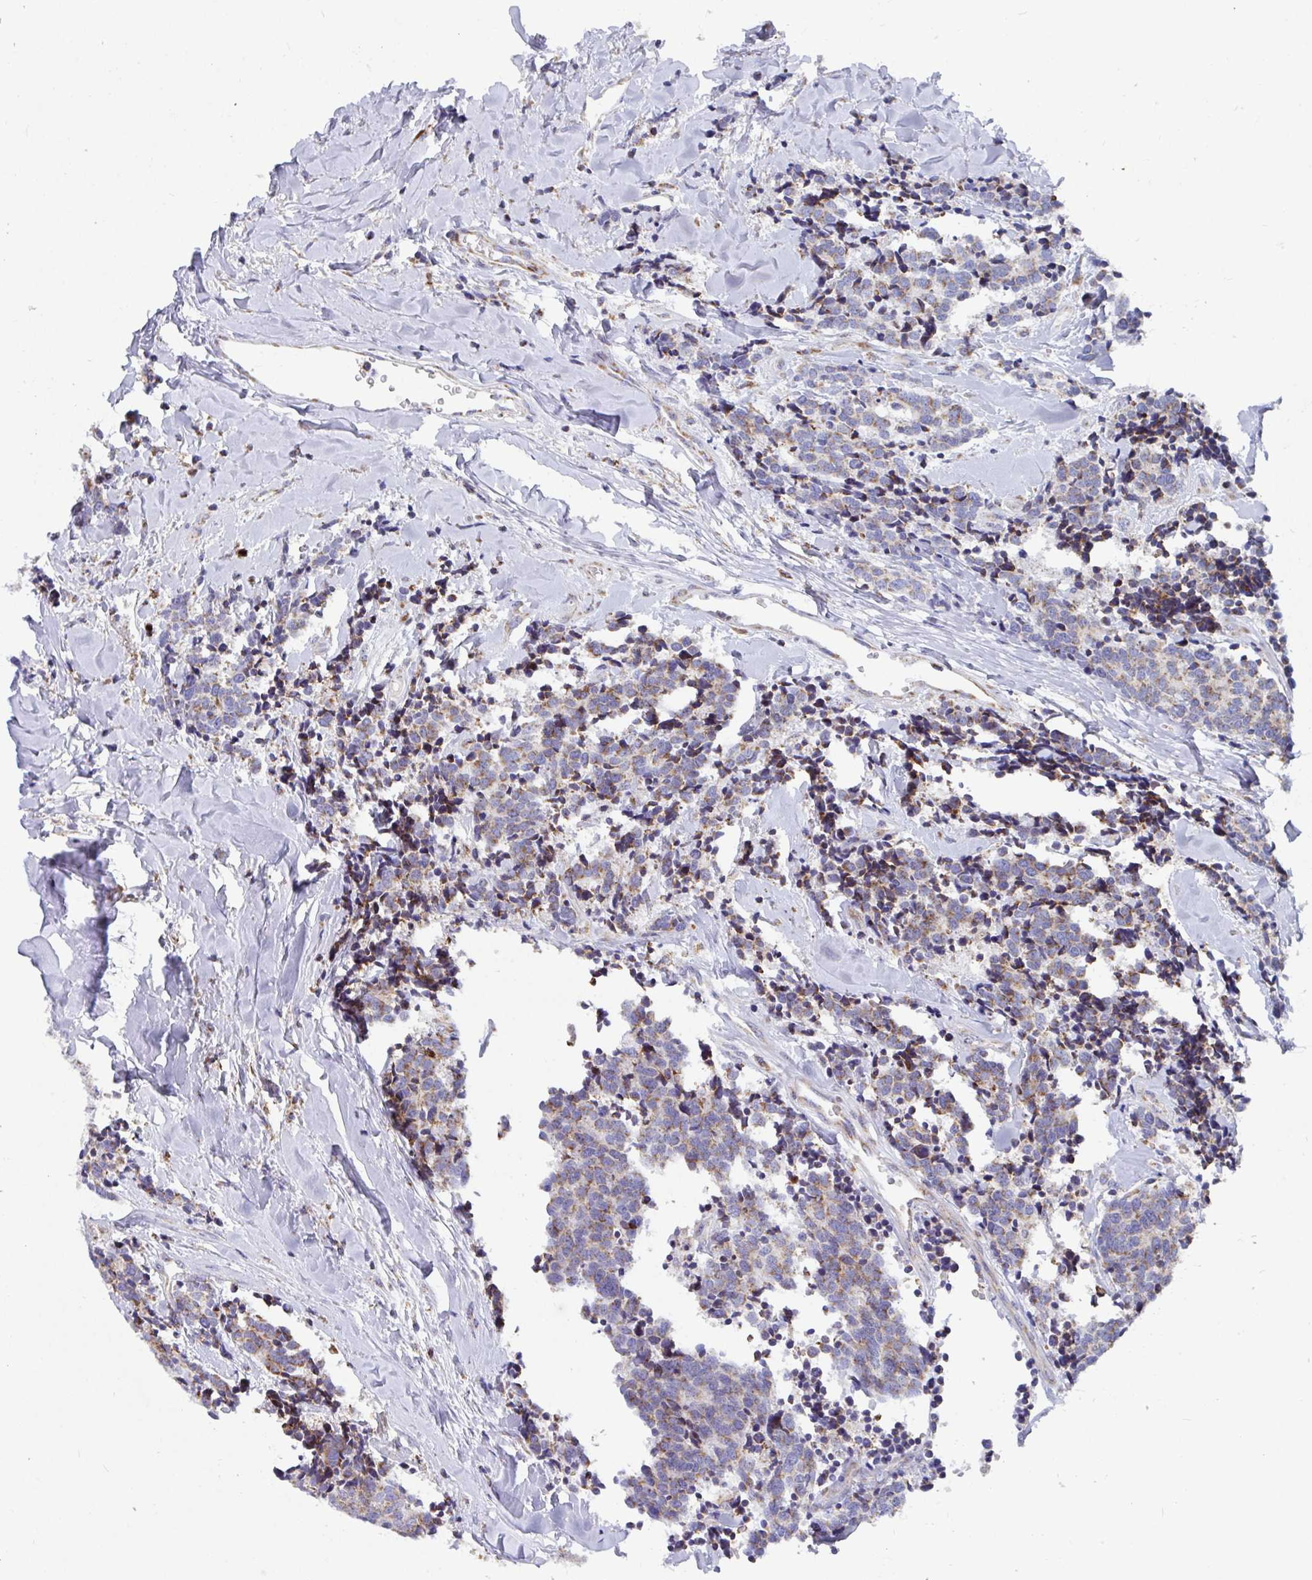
{"staining": {"intensity": "moderate", "quantity": ">75%", "location": "cytoplasmic/membranous"}, "tissue": "carcinoid", "cell_type": "Tumor cells", "image_type": "cancer", "snomed": [{"axis": "morphology", "description": "Carcinoid, malignant, NOS"}, {"axis": "topography", "description": "Skin"}], "caption": "Tumor cells exhibit medium levels of moderate cytoplasmic/membranous staining in approximately >75% of cells in human malignant carcinoid.", "gene": "ATP5MJ", "patient": {"sex": "female", "age": 79}}